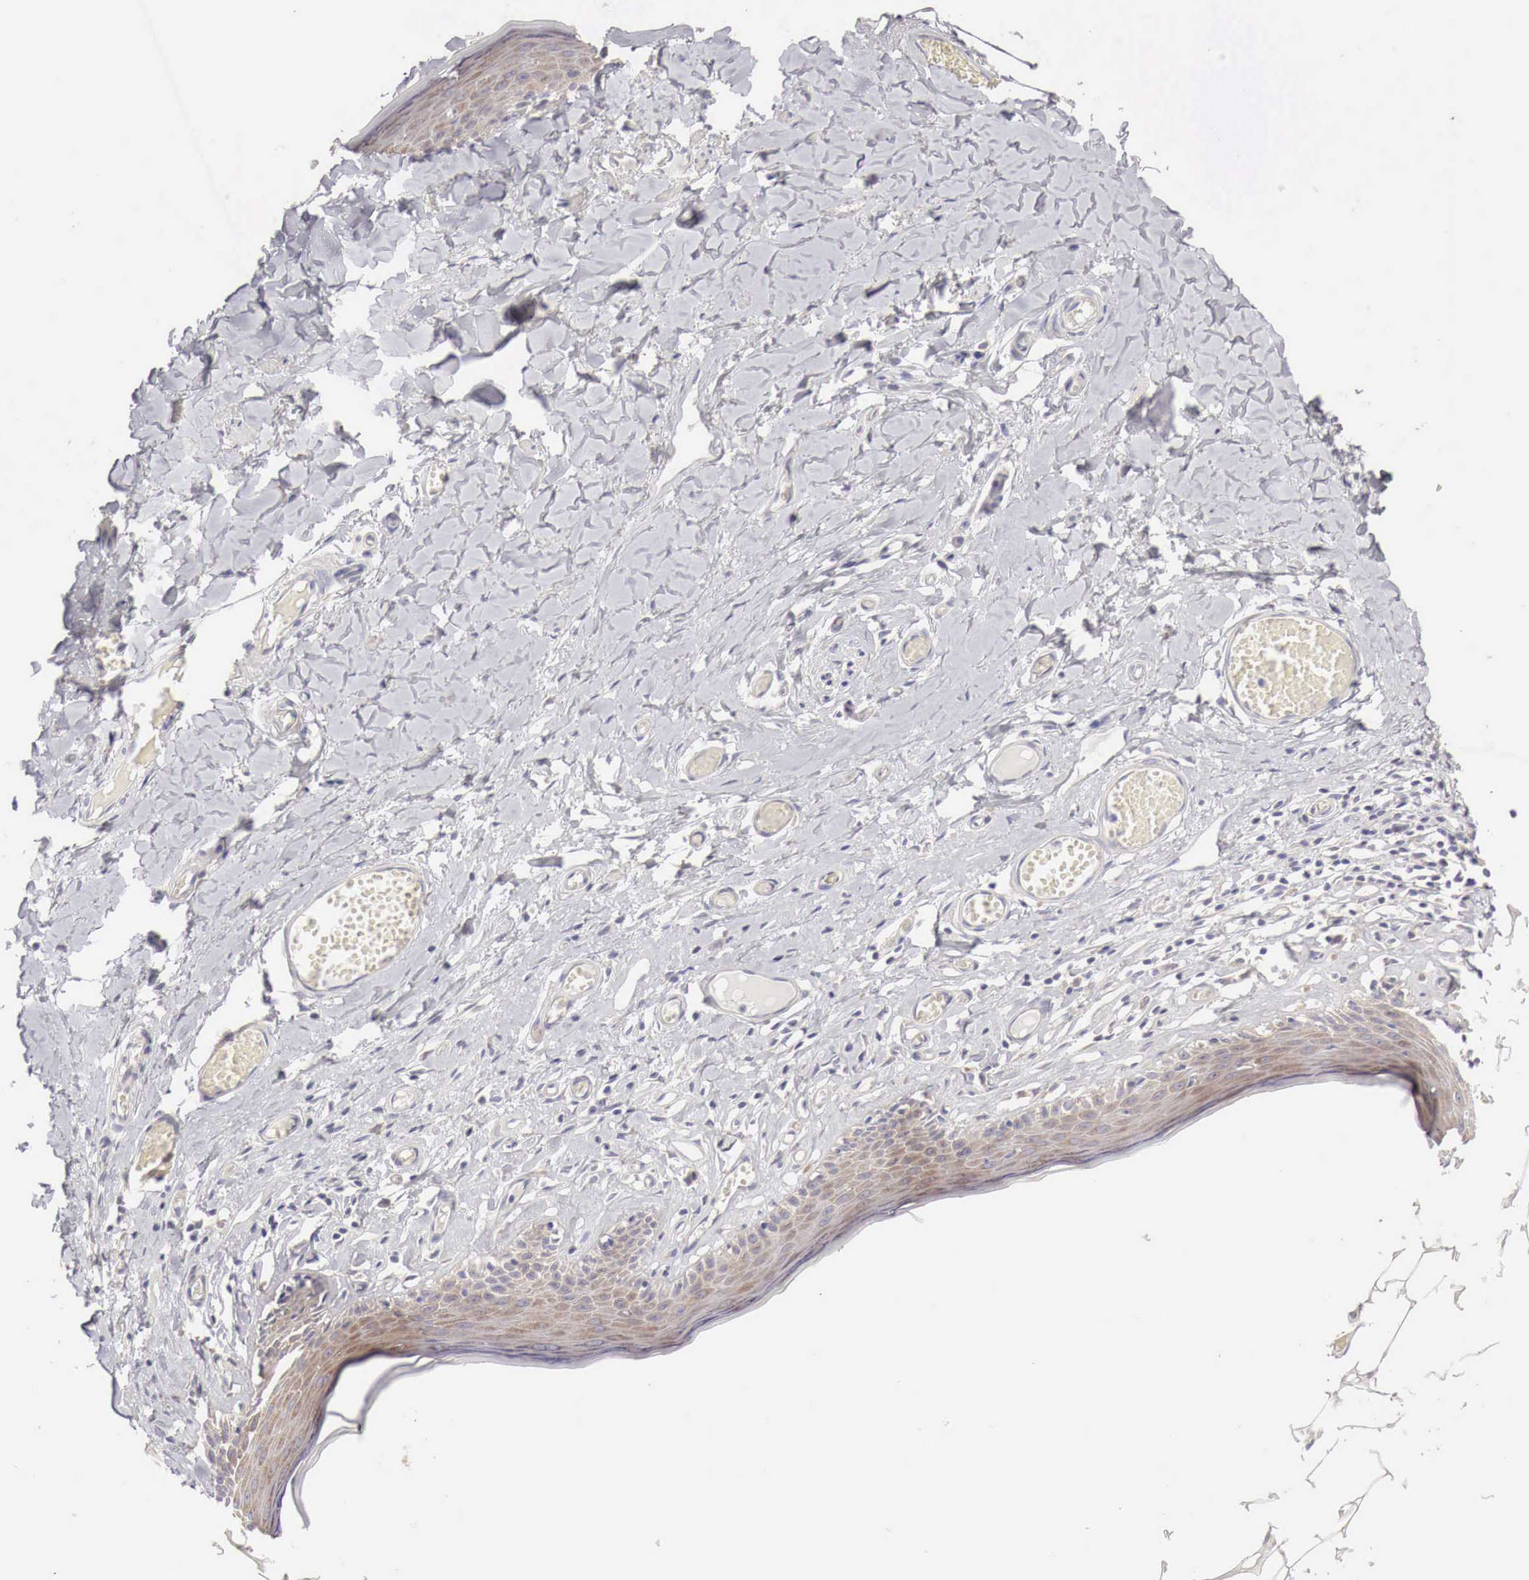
{"staining": {"intensity": "weak", "quantity": "25%-75%", "location": "cytoplasmic/membranous"}, "tissue": "skin", "cell_type": "Epidermal cells", "image_type": "normal", "snomed": [{"axis": "morphology", "description": "Normal tissue, NOS"}, {"axis": "topography", "description": "Vascular tissue"}, {"axis": "topography", "description": "Vulva"}, {"axis": "topography", "description": "Peripheral nerve tissue"}], "caption": "IHC (DAB) staining of normal human skin displays weak cytoplasmic/membranous protein positivity in about 25%-75% of epidermal cells. The protein is stained brown, and the nuclei are stained in blue (DAB IHC with brightfield microscopy, high magnification).", "gene": "NSDHL", "patient": {"sex": "female", "age": 86}}